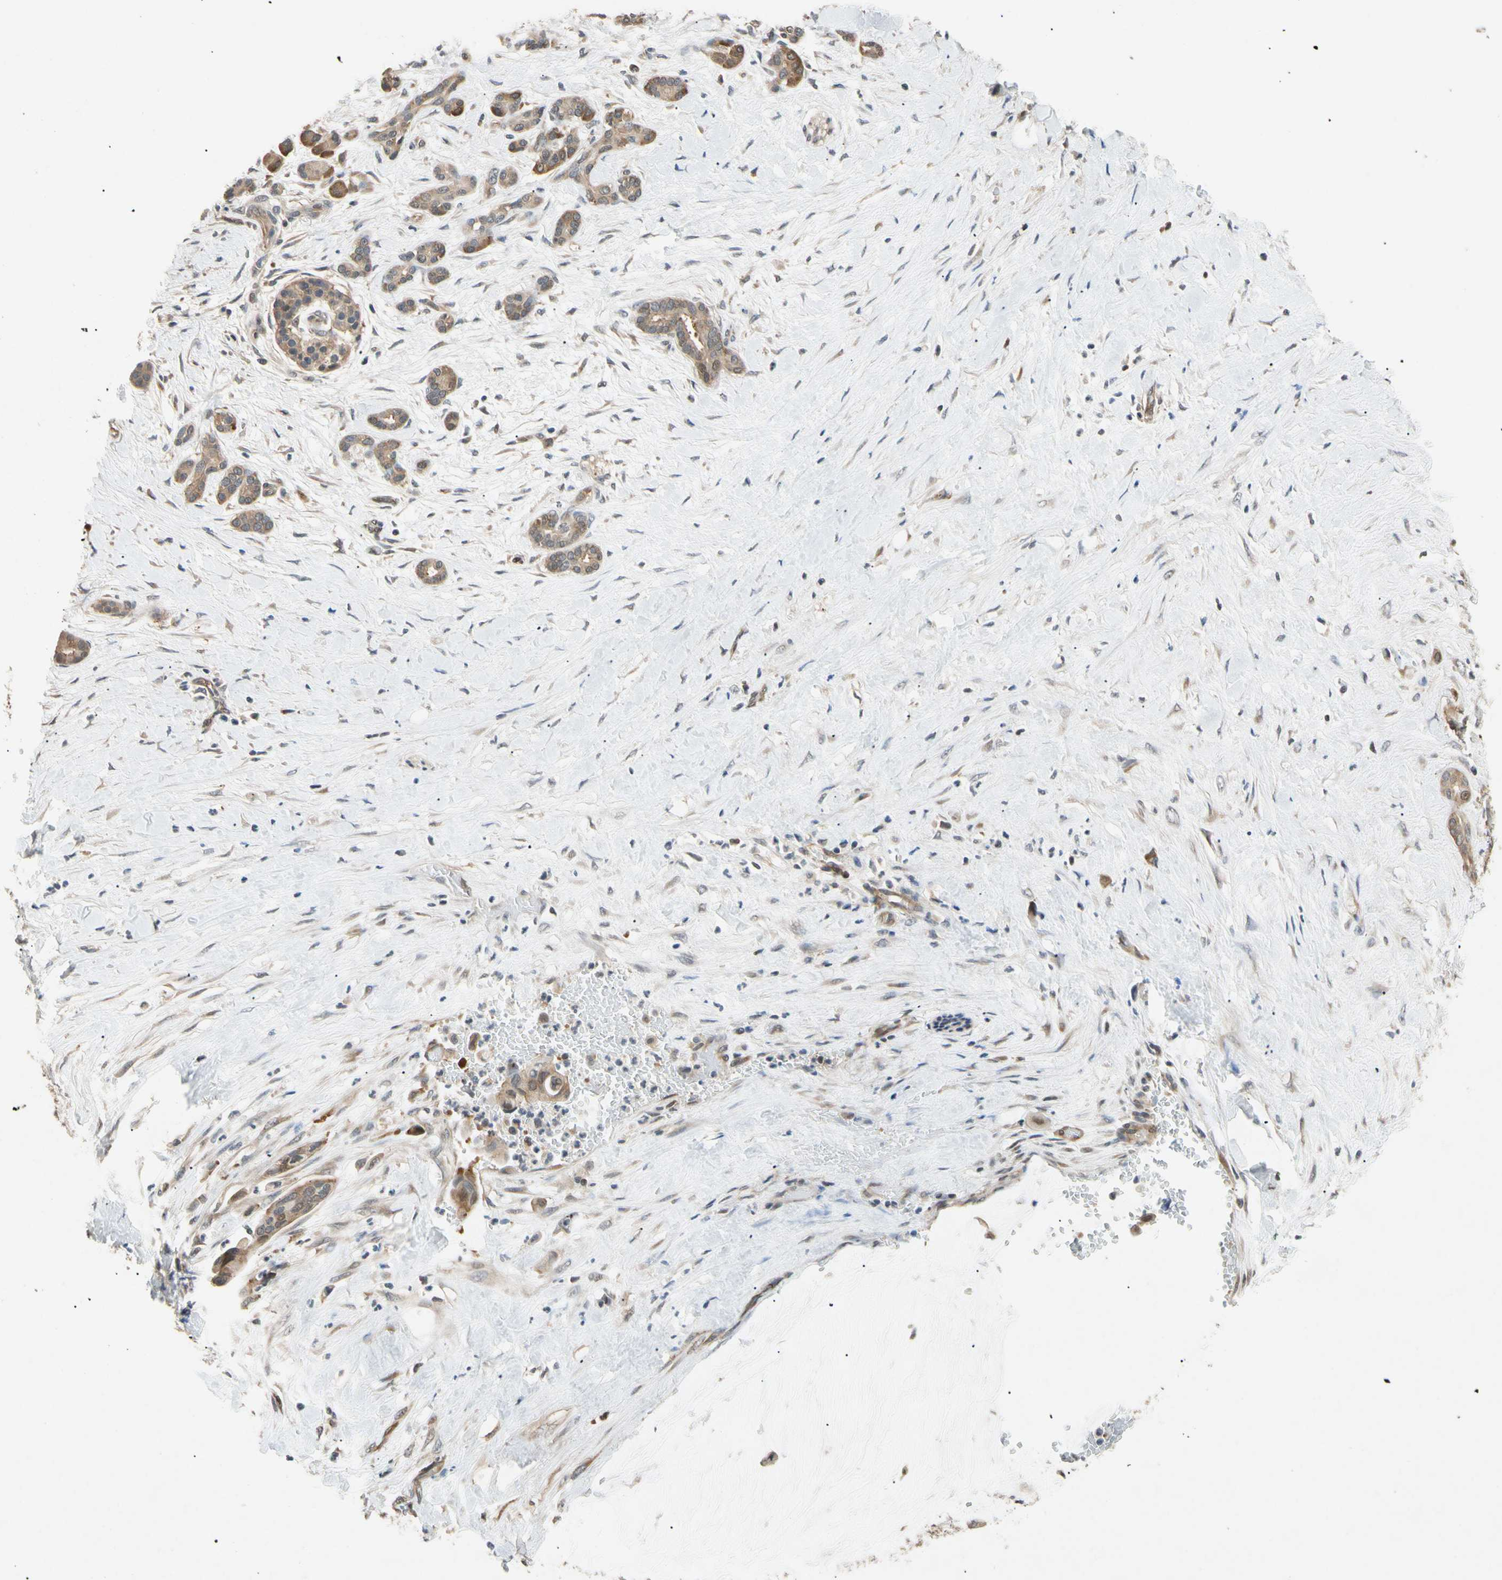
{"staining": {"intensity": "moderate", "quantity": ">75%", "location": "cytoplasmic/membranous"}, "tissue": "pancreatic cancer", "cell_type": "Tumor cells", "image_type": "cancer", "snomed": [{"axis": "morphology", "description": "Adenocarcinoma, NOS"}, {"axis": "topography", "description": "Pancreas"}], "caption": "High-magnification brightfield microscopy of pancreatic cancer (adenocarcinoma) stained with DAB (3,3'-diaminobenzidine) (brown) and counterstained with hematoxylin (blue). tumor cells exhibit moderate cytoplasmic/membranous expression is present in about>75% of cells.", "gene": "EIF1AX", "patient": {"sex": "male", "age": 41}}